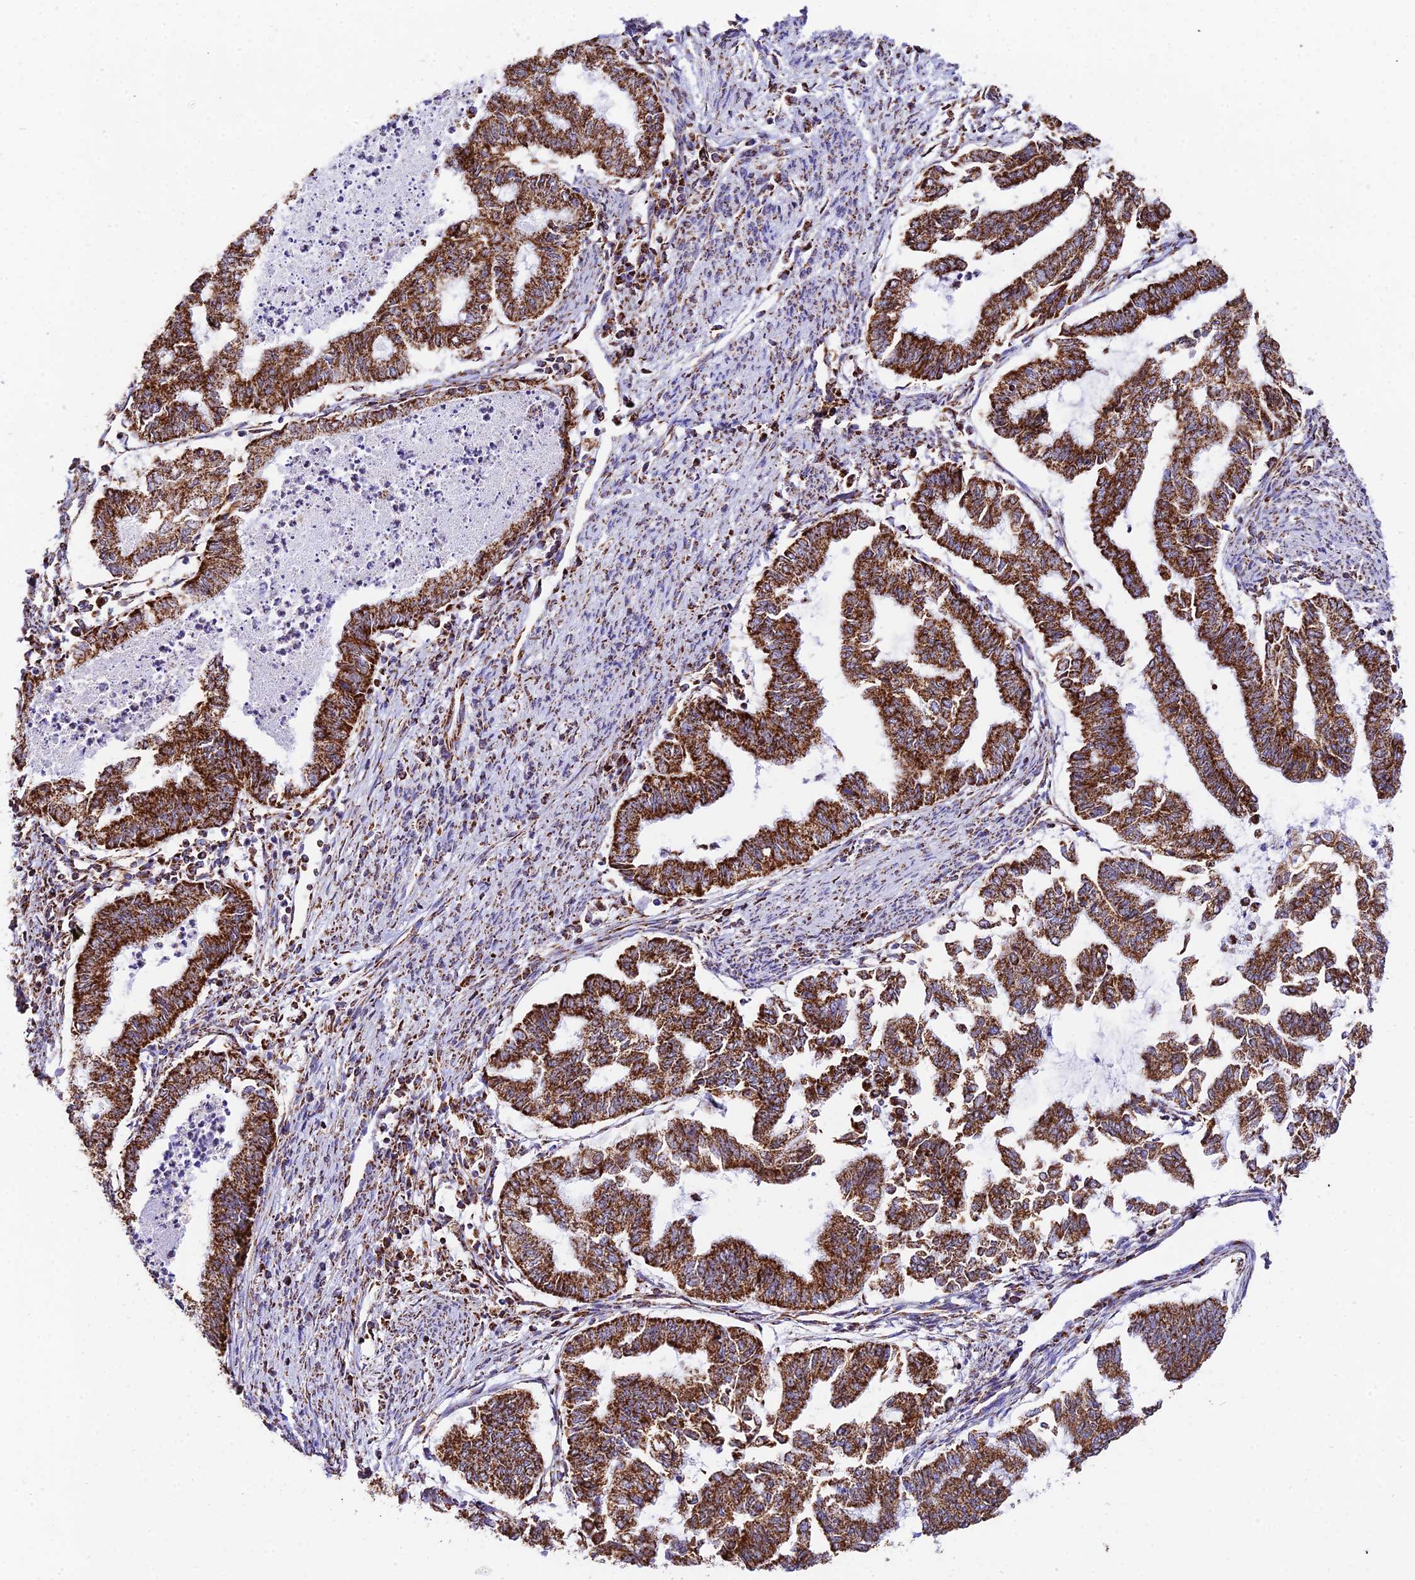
{"staining": {"intensity": "strong", "quantity": ">75%", "location": "cytoplasmic/membranous"}, "tissue": "endometrial cancer", "cell_type": "Tumor cells", "image_type": "cancer", "snomed": [{"axis": "morphology", "description": "Adenocarcinoma, NOS"}, {"axis": "topography", "description": "Endometrium"}], "caption": "Human adenocarcinoma (endometrial) stained with a brown dye displays strong cytoplasmic/membranous positive staining in approximately >75% of tumor cells.", "gene": "ATP5PD", "patient": {"sex": "female", "age": 79}}